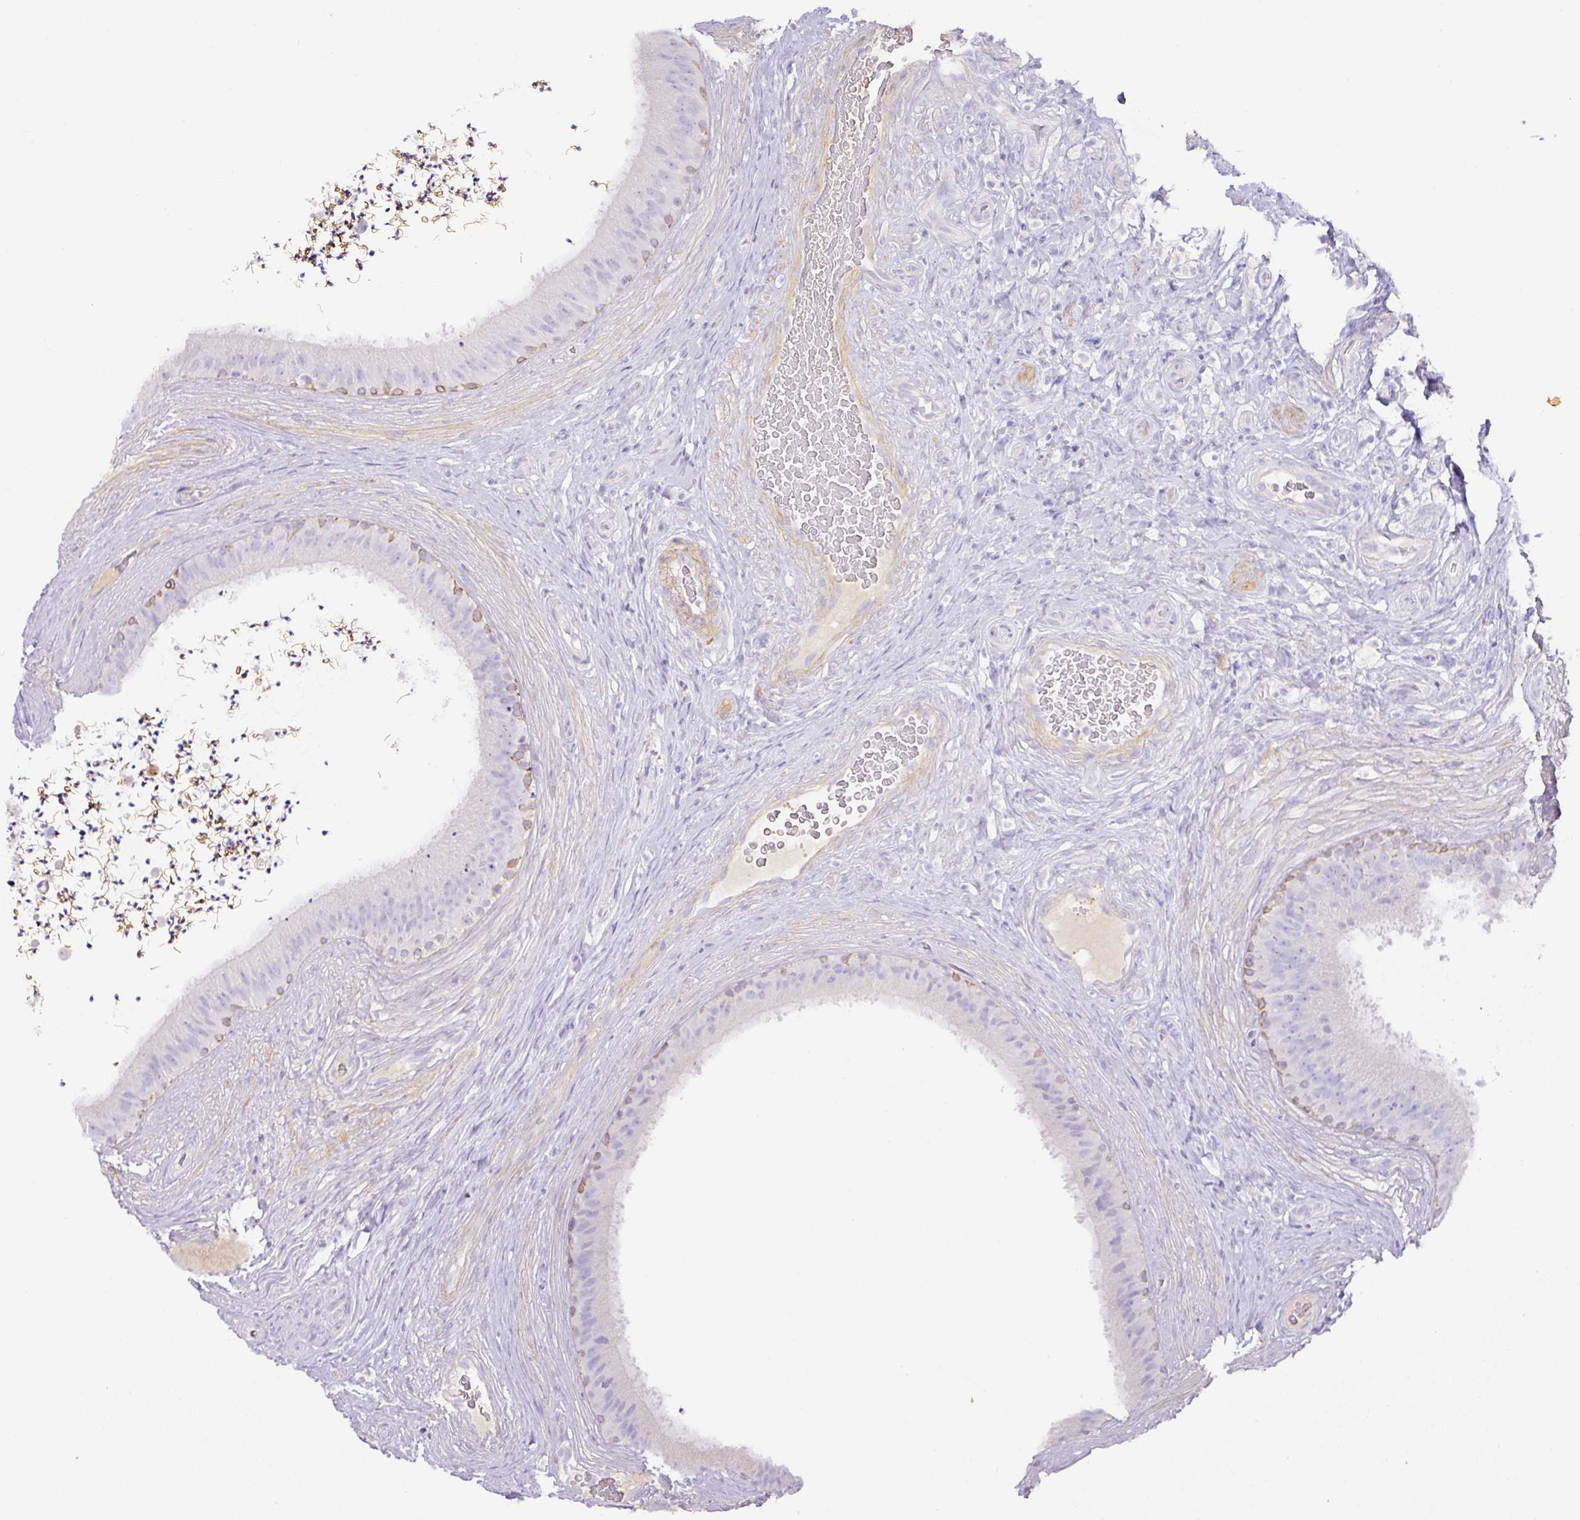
{"staining": {"intensity": "moderate", "quantity": "<25%", "location": "cytoplasmic/membranous"}, "tissue": "epididymis", "cell_type": "Glandular cells", "image_type": "normal", "snomed": [{"axis": "morphology", "description": "Normal tissue, NOS"}, {"axis": "topography", "description": "Testis"}, {"axis": "topography", "description": "Epididymis"}], "caption": "A micrograph of epididymis stained for a protein exhibits moderate cytoplasmic/membranous brown staining in glandular cells.", "gene": "TARM1", "patient": {"sex": "male", "age": 41}}